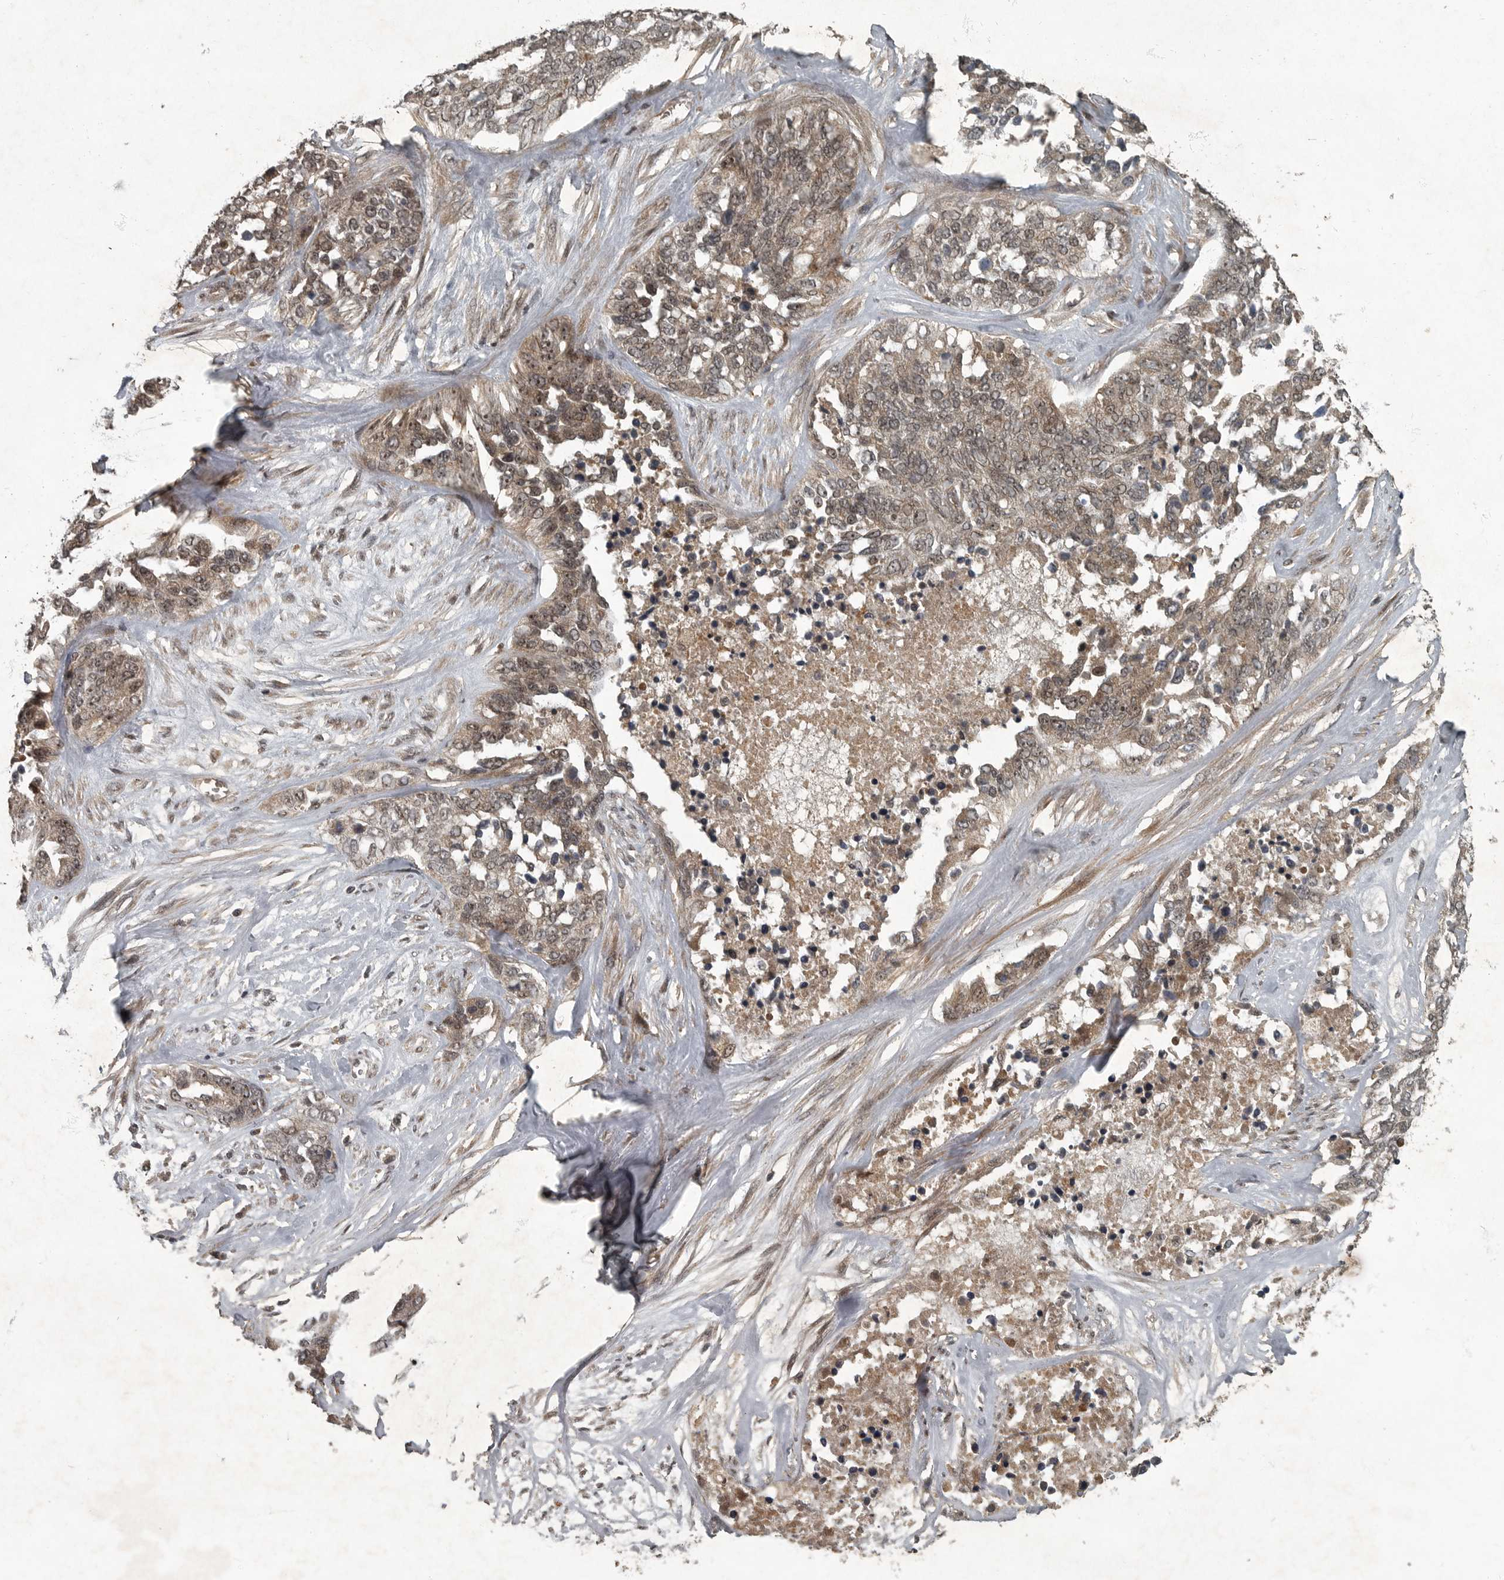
{"staining": {"intensity": "moderate", "quantity": ">75%", "location": "cytoplasmic/membranous,nuclear"}, "tissue": "ovarian cancer", "cell_type": "Tumor cells", "image_type": "cancer", "snomed": [{"axis": "morphology", "description": "Cystadenocarcinoma, serous, NOS"}, {"axis": "topography", "description": "Ovary"}], "caption": "Ovarian serous cystadenocarcinoma was stained to show a protein in brown. There is medium levels of moderate cytoplasmic/membranous and nuclear positivity in about >75% of tumor cells.", "gene": "FOXO1", "patient": {"sex": "female", "age": 44}}